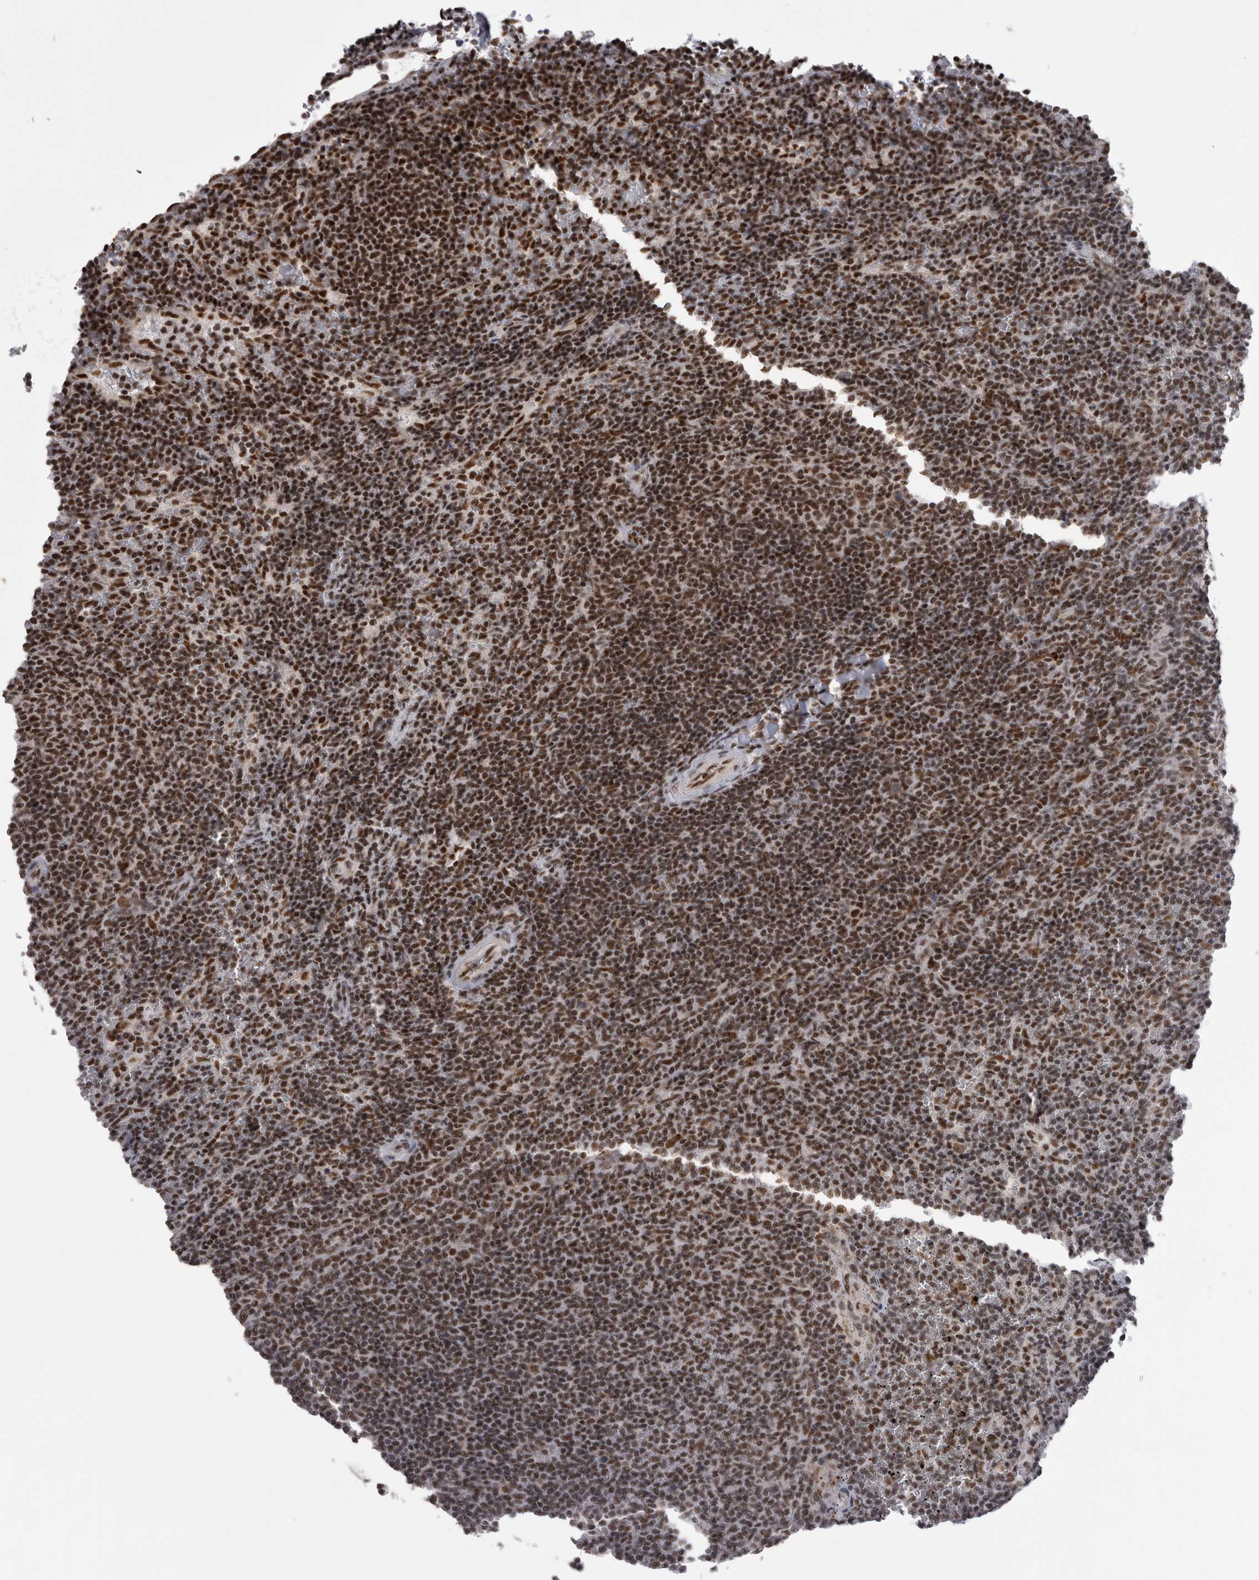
{"staining": {"intensity": "strong", "quantity": ">75%", "location": "nuclear"}, "tissue": "lymphoma", "cell_type": "Tumor cells", "image_type": "cancer", "snomed": [{"axis": "morphology", "description": "Malignant lymphoma, non-Hodgkin's type, Low grade"}, {"axis": "topography", "description": "Spleen"}], "caption": "A high amount of strong nuclear expression is seen in about >75% of tumor cells in malignant lymphoma, non-Hodgkin's type (low-grade) tissue.", "gene": "CDK11A", "patient": {"sex": "female", "age": 50}}